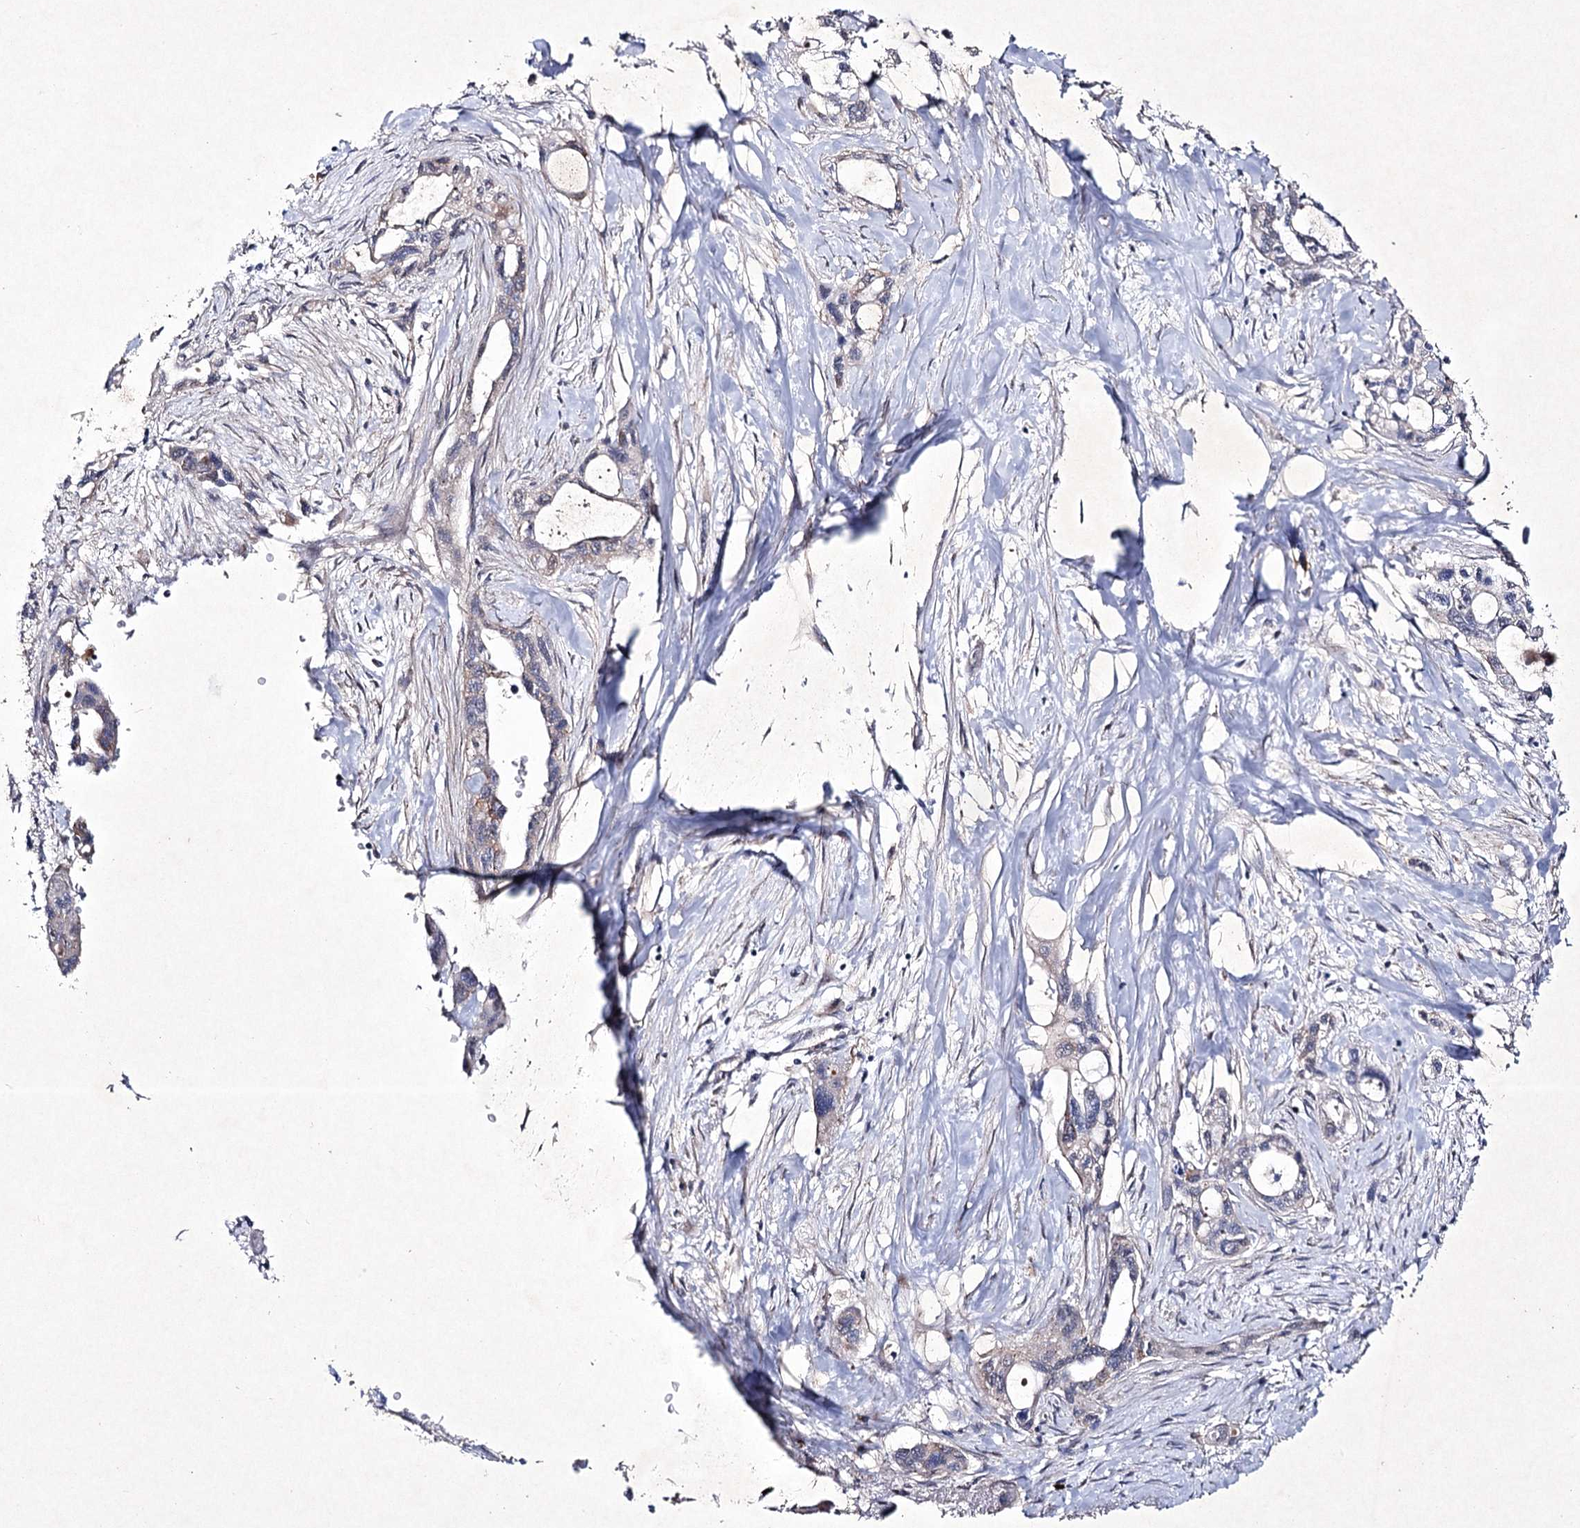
{"staining": {"intensity": "negative", "quantity": "none", "location": "none"}, "tissue": "pancreatic cancer", "cell_type": "Tumor cells", "image_type": "cancer", "snomed": [{"axis": "morphology", "description": "Adenocarcinoma, NOS"}, {"axis": "topography", "description": "Pancreas"}], "caption": "Immunohistochemistry (IHC) photomicrograph of neoplastic tissue: human pancreatic cancer (adenocarcinoma) stained with DAB (3,3'-diaminobenzidine) displays no significant protein positivity in tumor cells. (DAB immunohistochemistry with hematoxylin counter stain).", "gene": "SEMA4G", "patient": {"sex": "male", "age": 75}}